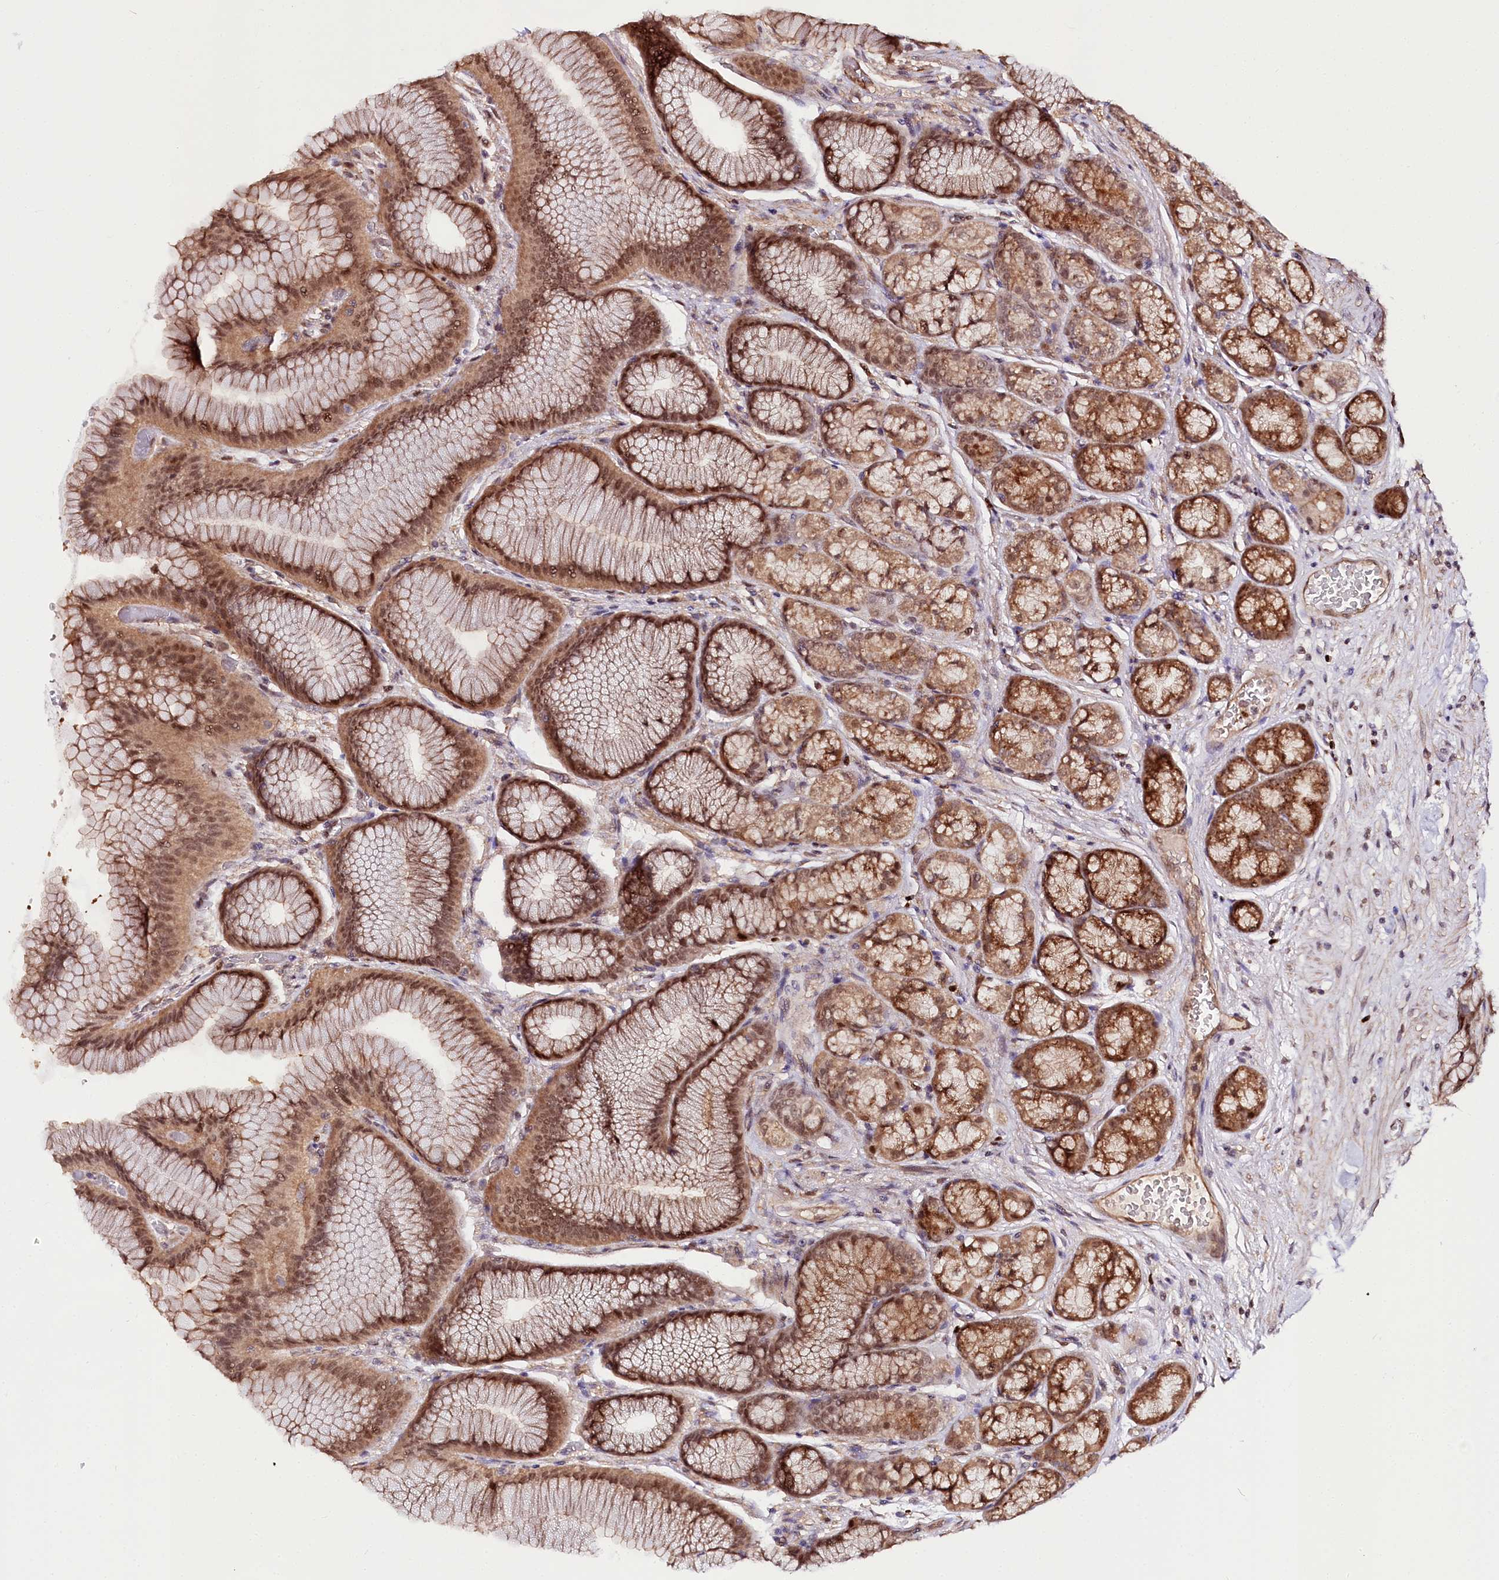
{"staining": {"intensity": "moderate", "quantity": ">75%", "location": "cytoplasmic/membranous,nuclear"}, "tissue": "stomach", "cell_type": "Glandular cells", "image_type": "normal", "snomed": [{"axis": "morphology", "description": "Normal tissue, NOS"}, {"axis": "morphology", "description": "Adenocarcinoma, NOS"}, {"axis": "morphology", "description": "Adenocarcinoma, High grade"}, {"axis": "topography", "description": "Stomach, upper"}, {"axis": "topography", "description": "Stomach"}], "caption": "Brown immunohistochemical staining in unremarkable human stomach exhibits moderate cytoplasmic/membranous,nuclear positivity in about >75% of glandular cells.", "gene": "GNL3L", "patient": {"sex": "female", "age": 65}}